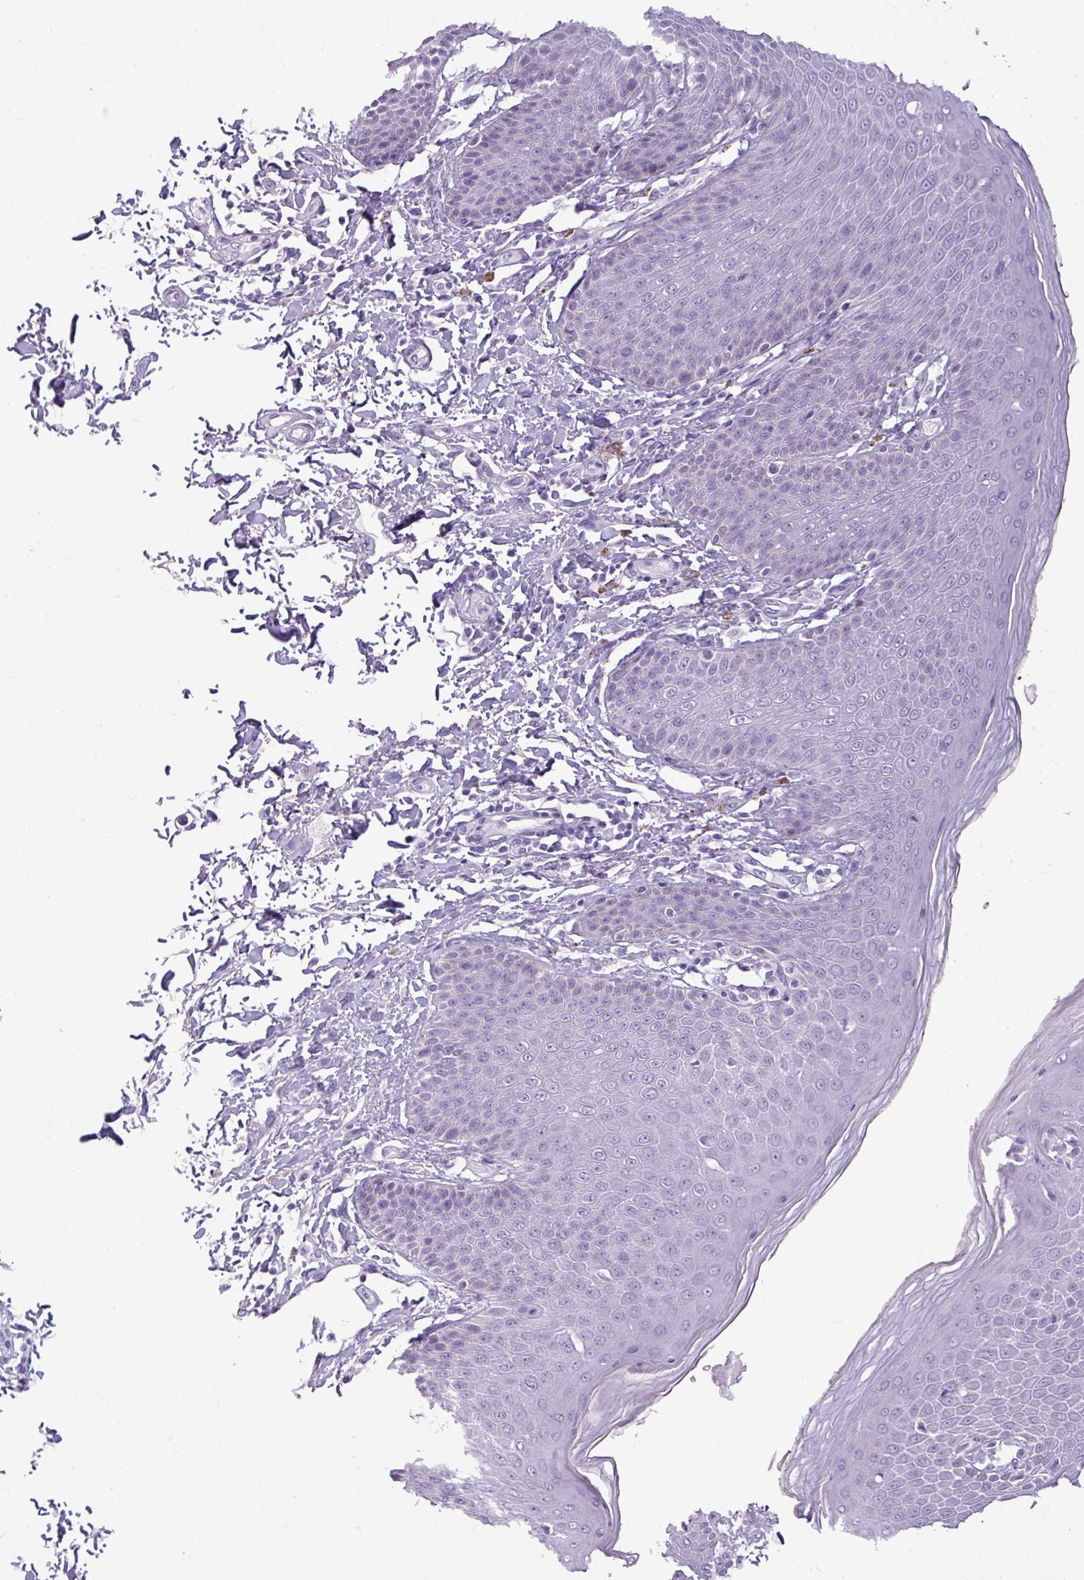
{"staining": {"intensity": "negative", "quantity": "none", "location": "none"}, "tissue": "skin", "cell_type": "Epidermal cells", "image_type": "normal", "snomed": [{"axis": "morphology", "description": "Normal tissue, NOS"}, {"axis": "topography", "description": "Peripheral nerve tissue"}], "caption": "High power microscopy micrograph of an IHC image of benign skin, revealing no significant expression in epidermal cells. (DAB immunohistochemistry with hematoxylin counter stain).", "gene": "TMEM91", "patient": {"sex": "male", "age": 51}}